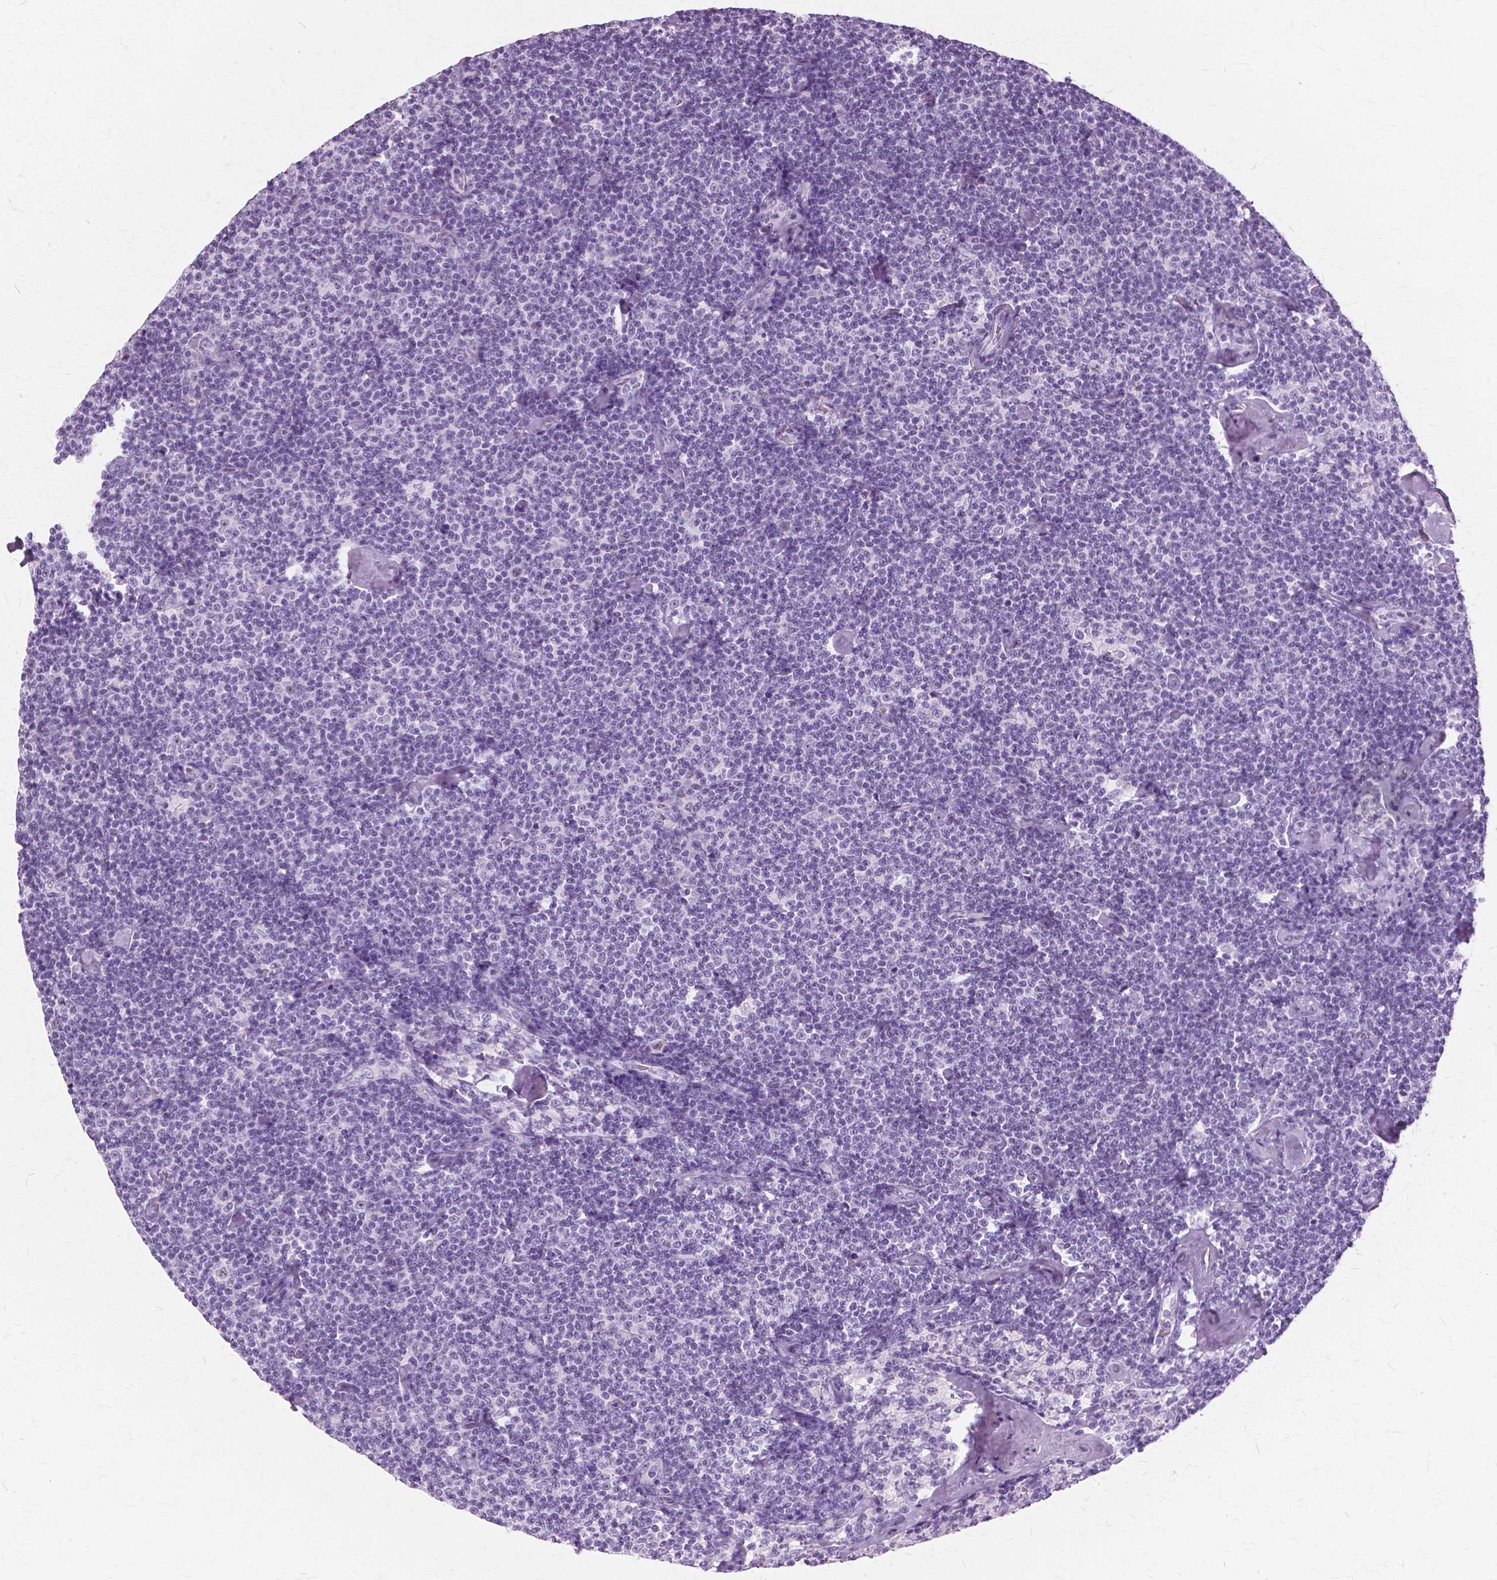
{"staining": {"intensity": "negative", "quantity": "none", "location": "none"}, "tissue": "lymphoma", "cell_type": "Tumor cells", "image_type": "cancer", "snomed": [{"axis": "morphology", "description": "Malignant lymphoma, non-Hodgkin's type, Low grade"}, {"axis": "topography", "description": "Lymph node"}], "caption": "A high-resolution photomicrograph shows immunohistochemistry staining of lymphoma, which exhibits no significant expression in tumor cells.", "gene": "SFTPD", "patient": {"sex": "male", "age": 81}}